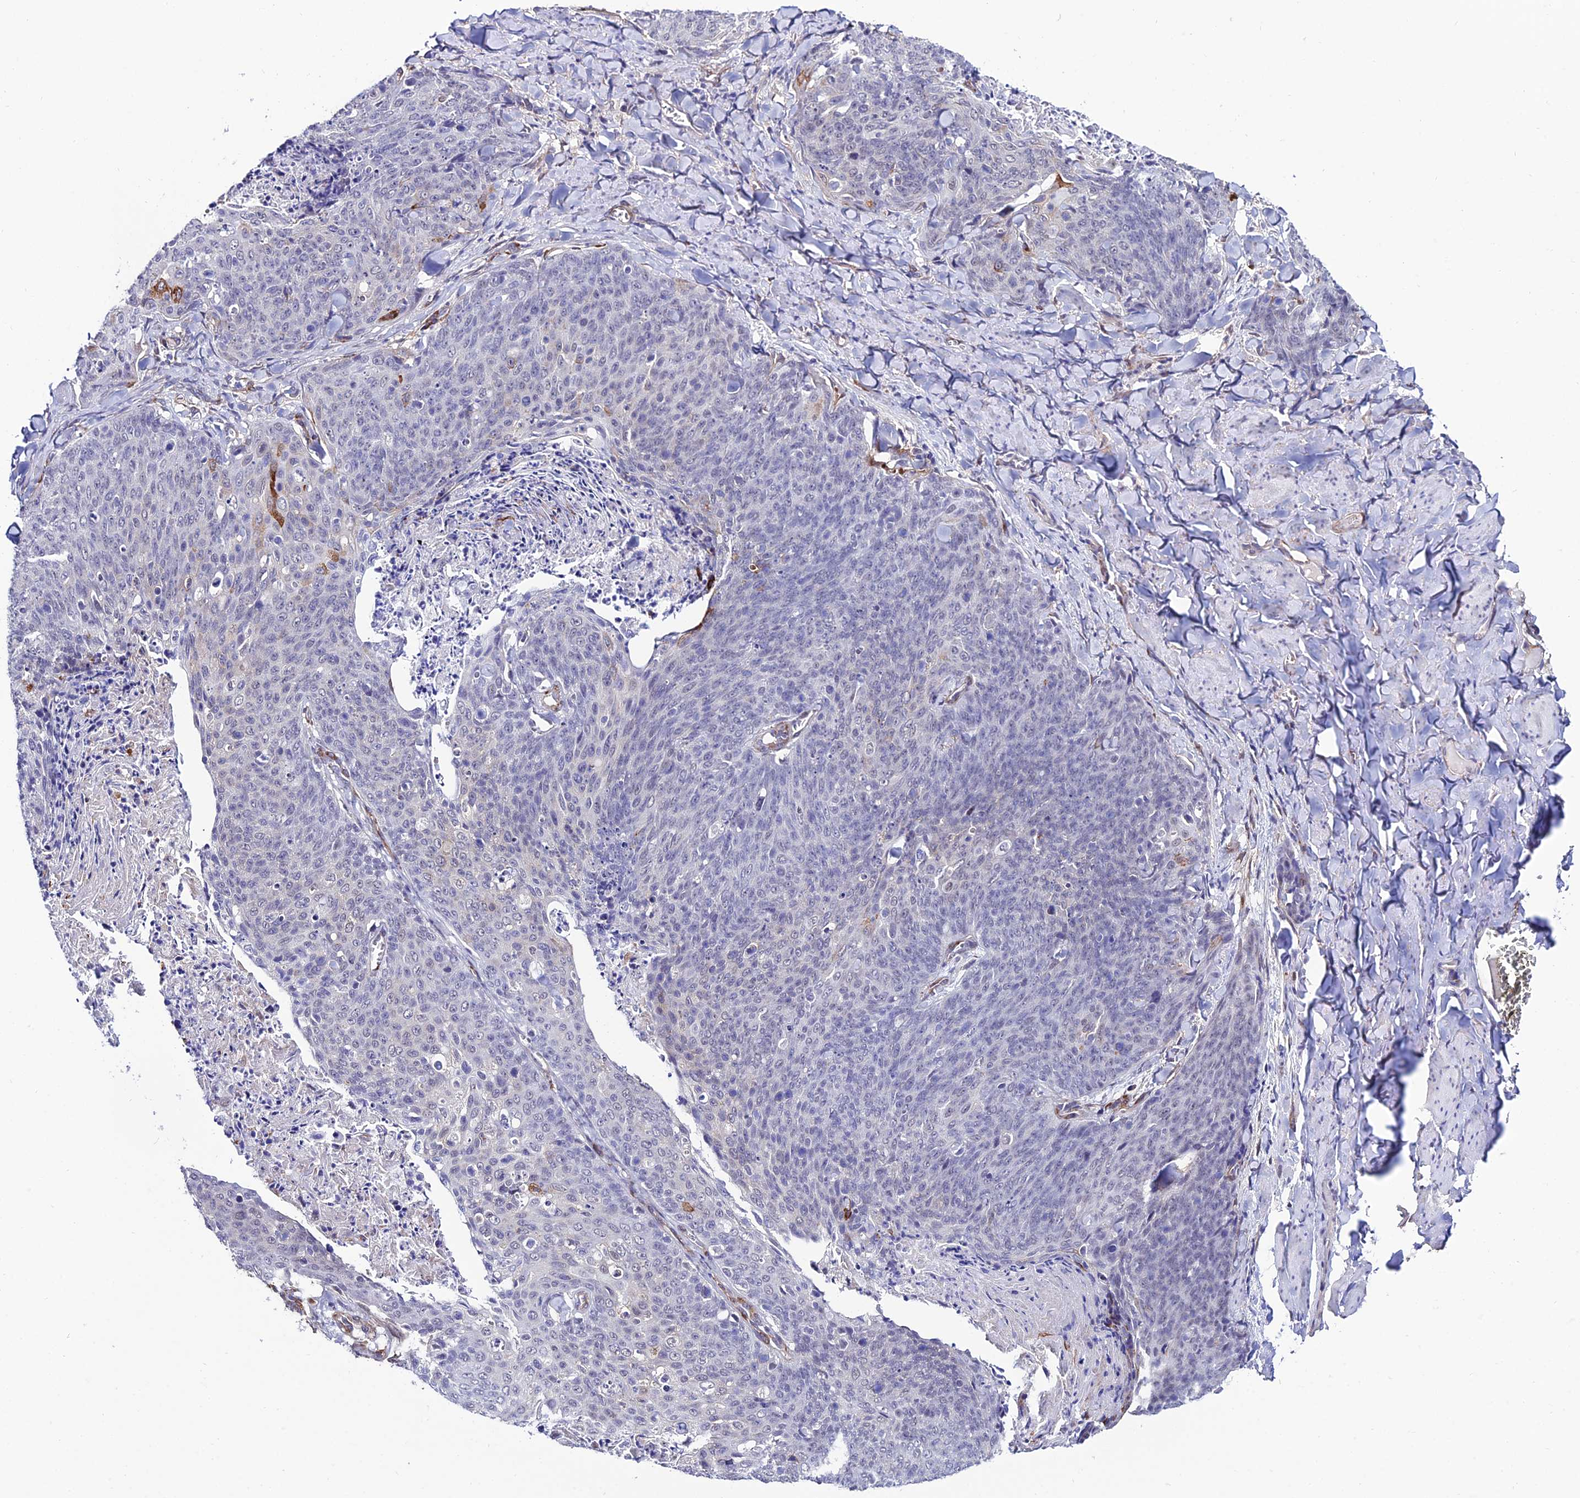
{"staining": {"intensity": "strong", "quantity": "<25%", "location": "cytoplasmic/membranous"}, "tissue": "skin cancer", "cell_type": "Tumor cells", "image_type": "cancer", "snomed": [{"axis": "morphology", "description": "Squamous cell carcinoma, NOS"}, {"axis": "topography", "description": "Skin"}, {"axis": "topography", "description": "Vulva"}], "caption": "Skin squamous cell carcinoma stained with a brown dye demonstrates strong cytoplasmic/membranous positive staining in about <25% of tumor cells.", "gene": "SYT15", "patient": {"sex": "female", "age": 85}}